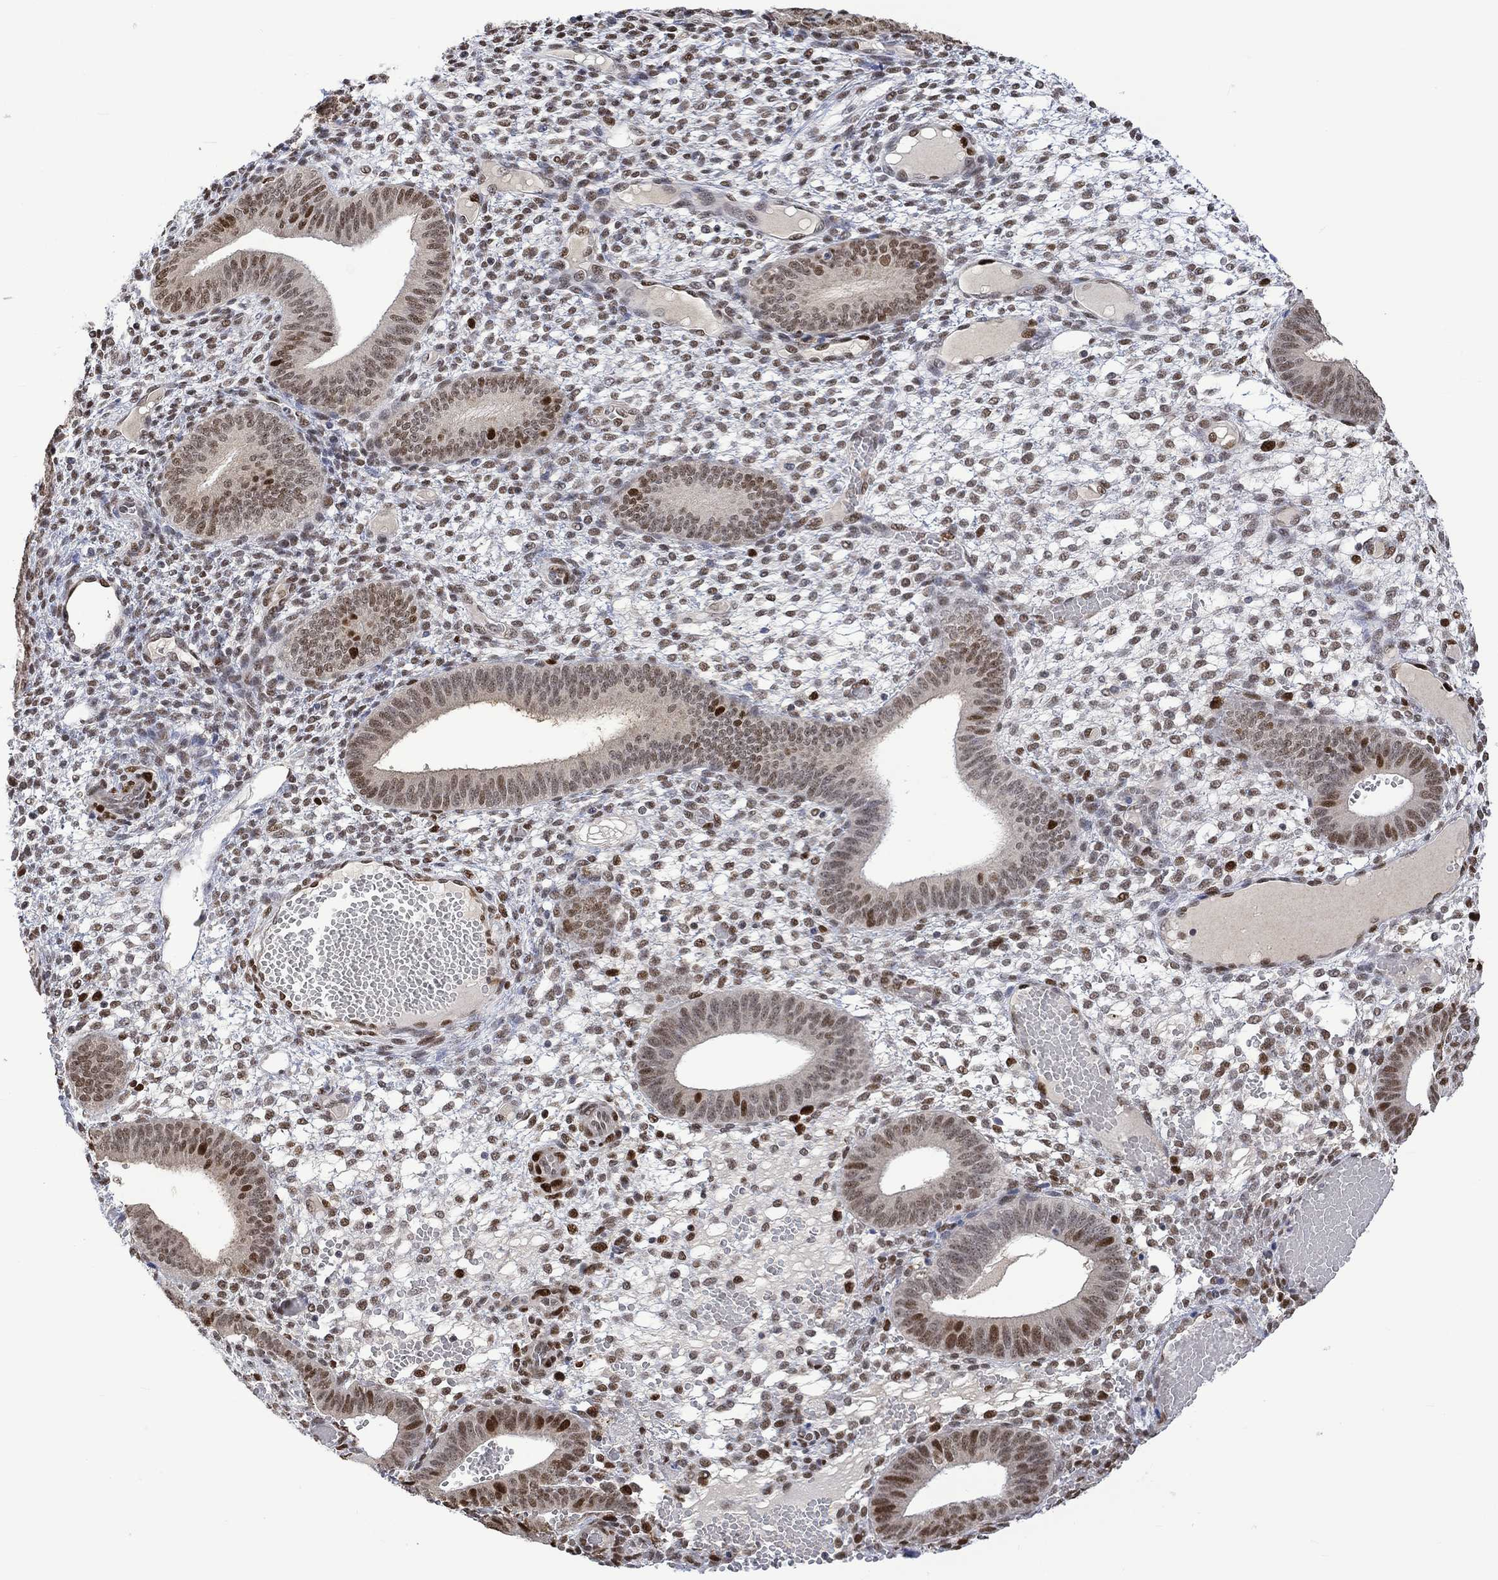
{"staining": {"intensity": "strong", "quantity": "<25%", "location": "nuclear"}, "tissue": "endometrium", "cell_type": "Cells in endometrial stroma", "image_type": "normal", "snomed": [{"axis": "morphology", "description": "Normal tissue, NOS"}, {"axis": "topography", "description": "Endometrium"}], "caption": "Unremarkable endometrium reveals strong nuclear positivity in approximately <25% of cells in endometrial stroma, visualized by immunohistochemistry. The staining was performed using DAB (3,3'-diaminobenzidine) to visualize the protein expression in brown, while the nuclei were stained in blue with hematoxylin (Magnification: 20x).", "gene": "RAD54L2", "patient": {"sex": "female", "age": 42}}